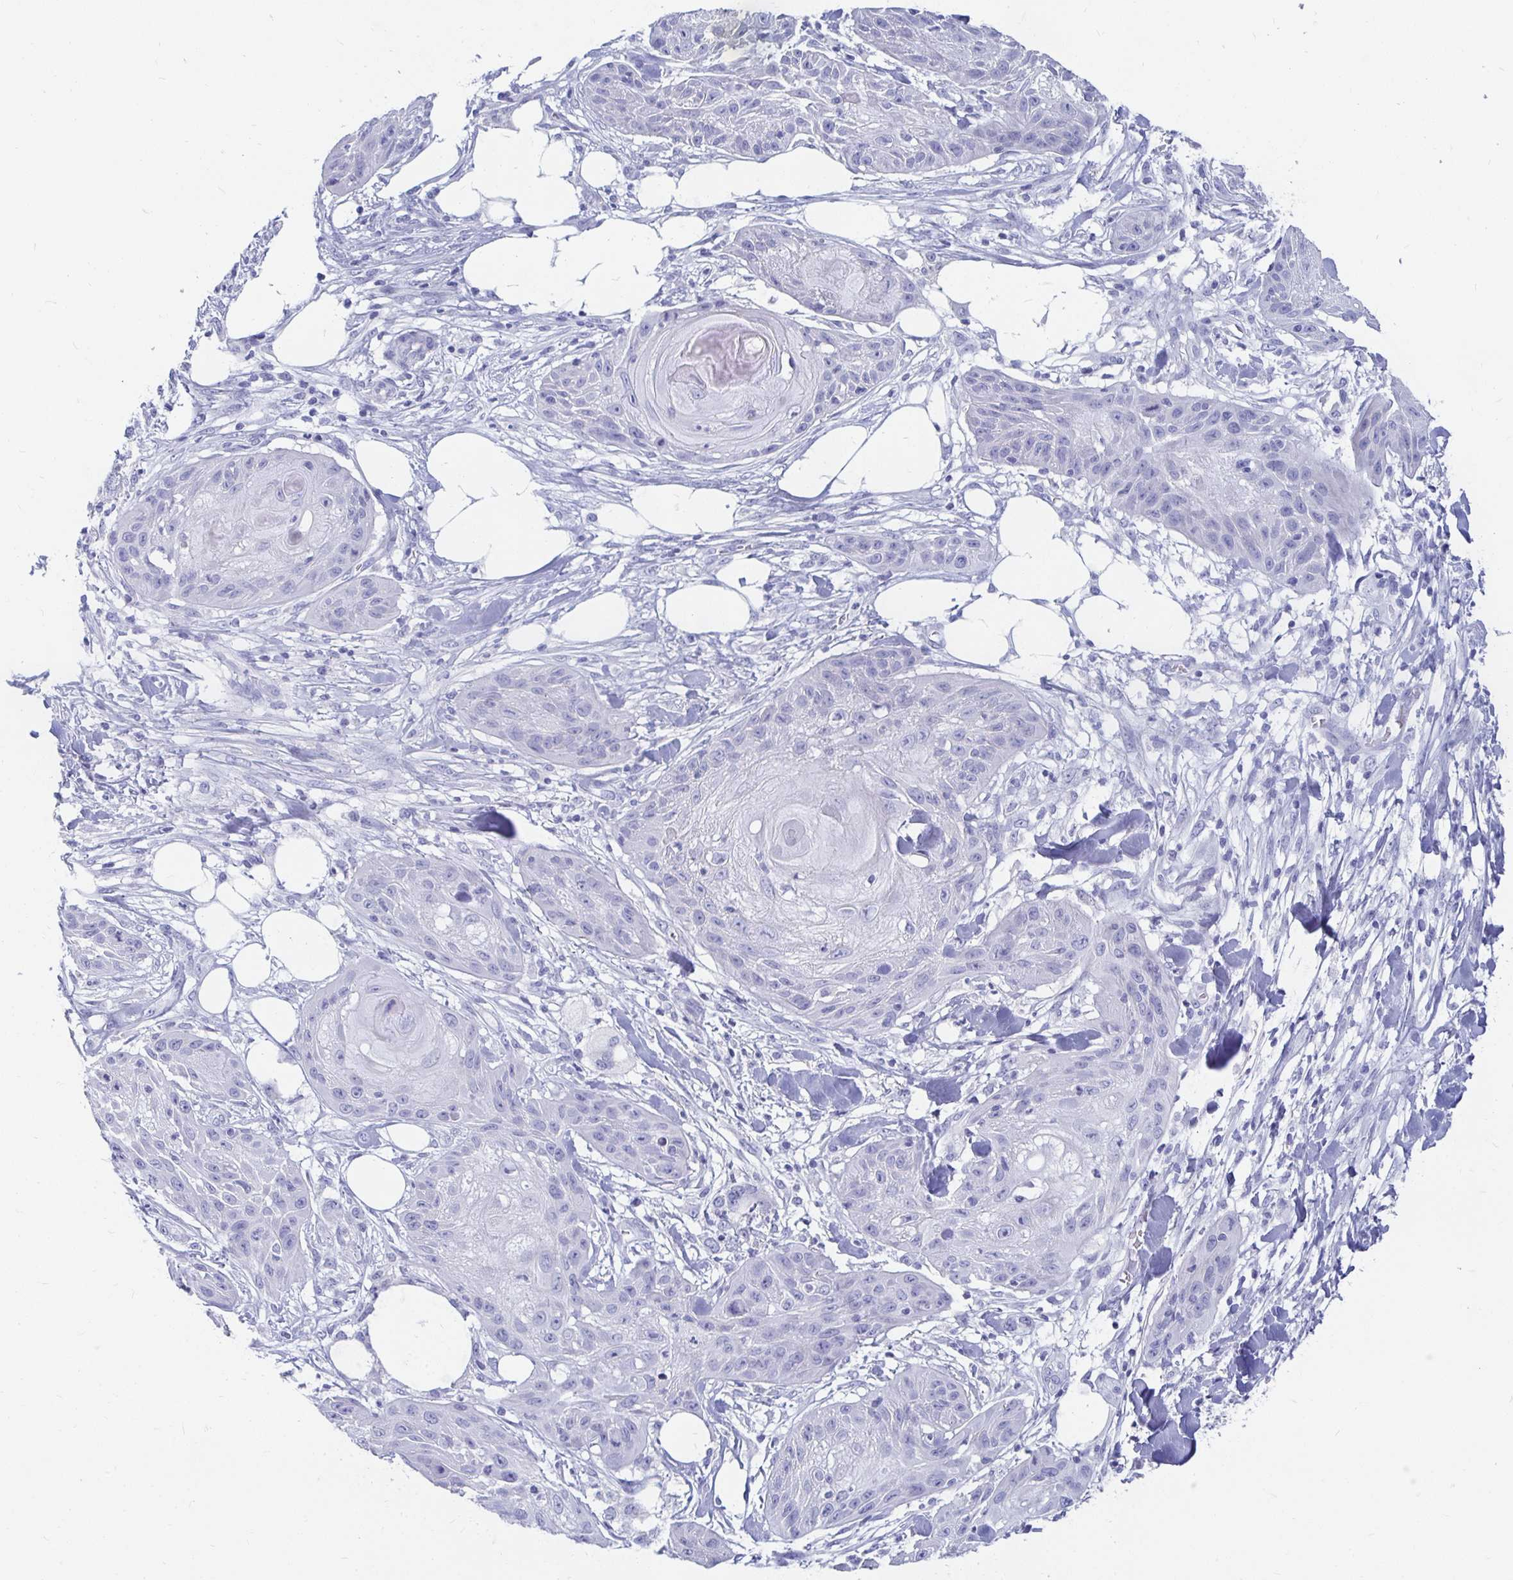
{"staining": {"intensity": "negative", "quantity": "none", "location": "none"}, "tissue": "skin cancer", "cell_type": "Tumor cells", "image_type": "cancer", "snomed": [{"axis": "morphology", "description": "Squamous cell carcinoma, NOS"}, {"axis": "topography", "description": "Skin"}], "caption": "This is an immunohistochemistry (IHC) photomicrograph of skin cancer. There is no positivity in tumor cells.", "gene": "PEG10", "patient": {"sex": "female", "age": 88}}